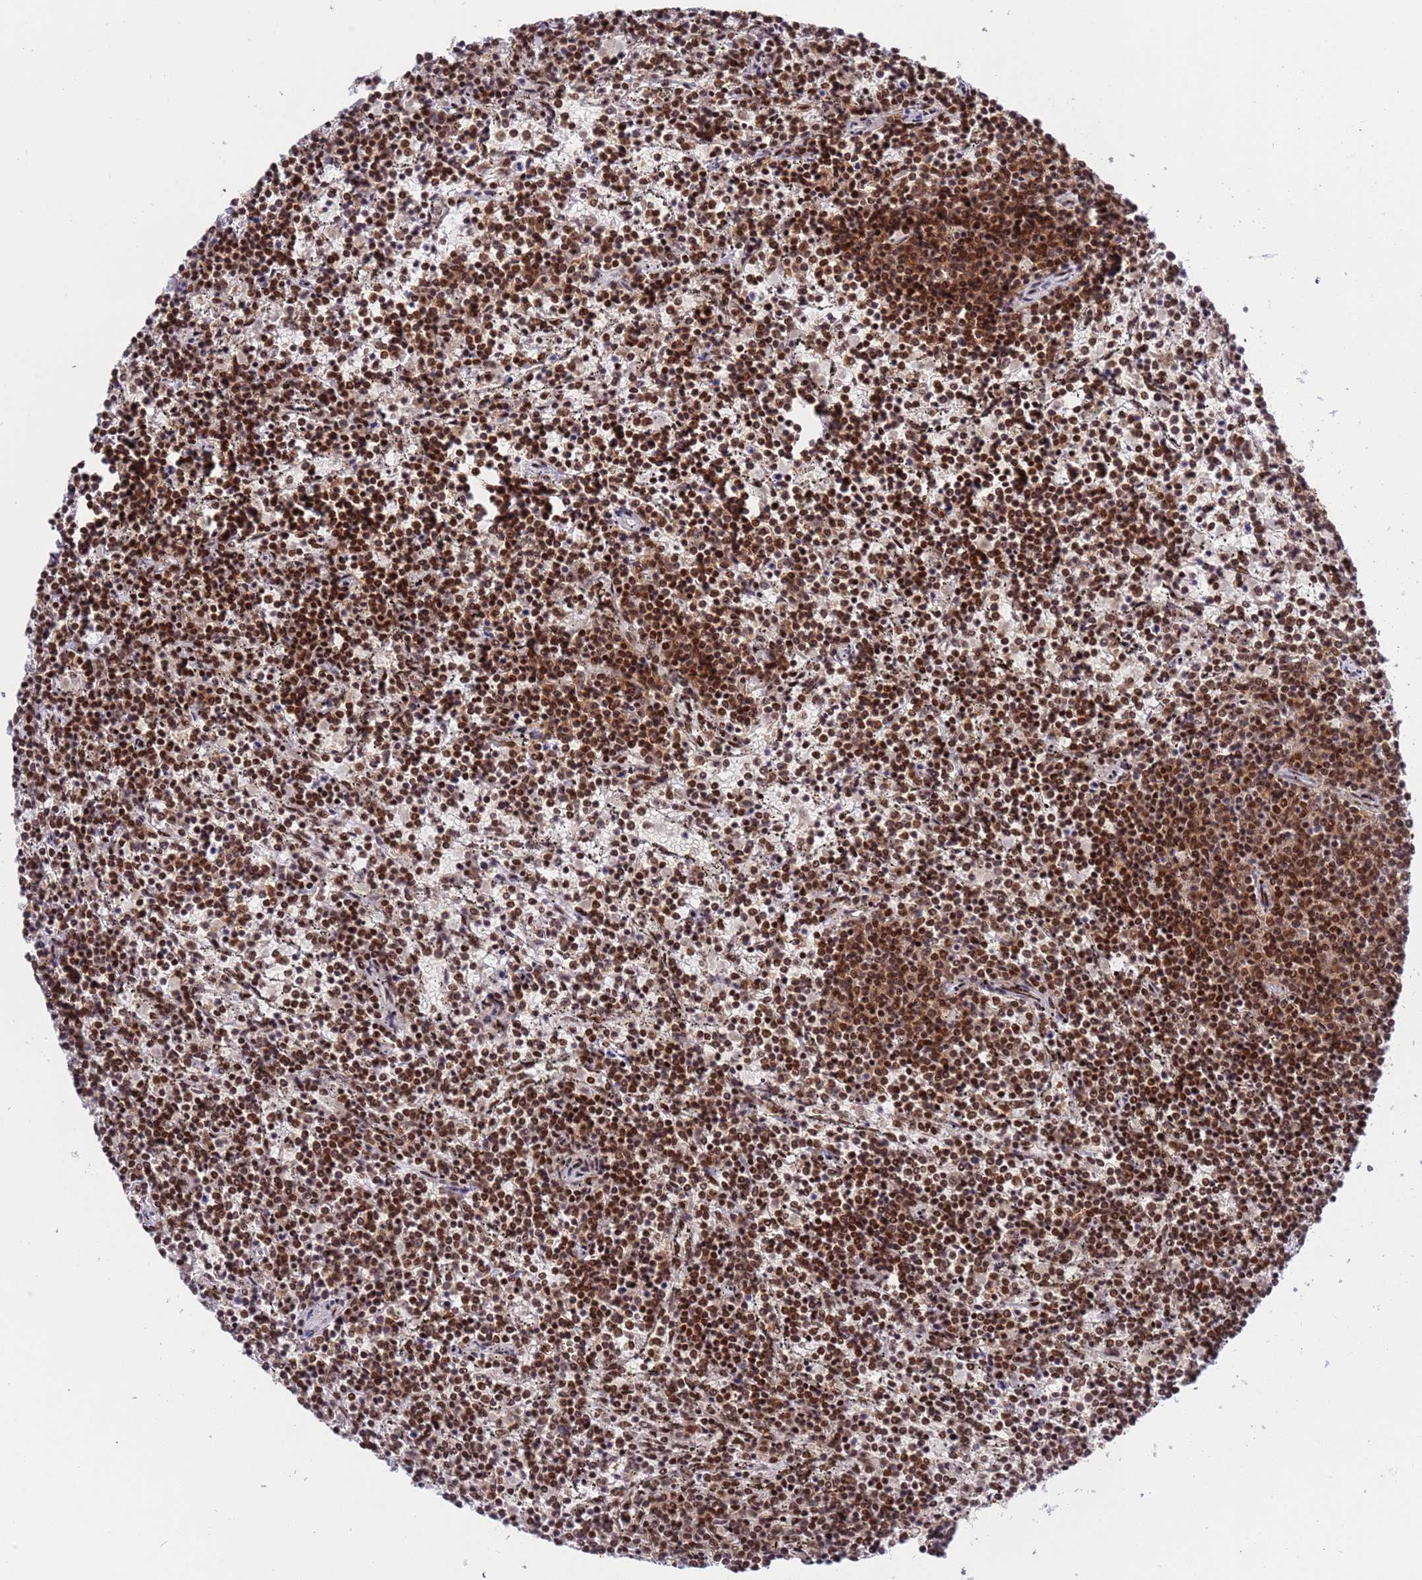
{"staining": {"intensity": "strong", "quantity": ">75%", "location": "nuclear"}, "tissue": "lymphoma", "cell_type": "Tumor cells", "image_type": "cancer", "snomed": [{"axis": "morphology", "description": "Malignant lymphoma, non-Hodgkin's type, Low grade"}, {"axis": "topography", "description": "Spleen"}], "caption": "Protein staining of low-grade malignant lymphoma, non-Hodgkin's type tissue displays strong nuclear positivity in approximately >75% of tumor cells.", "gene": "THOC2", "patient": {"sex": "female", "age": 50}}